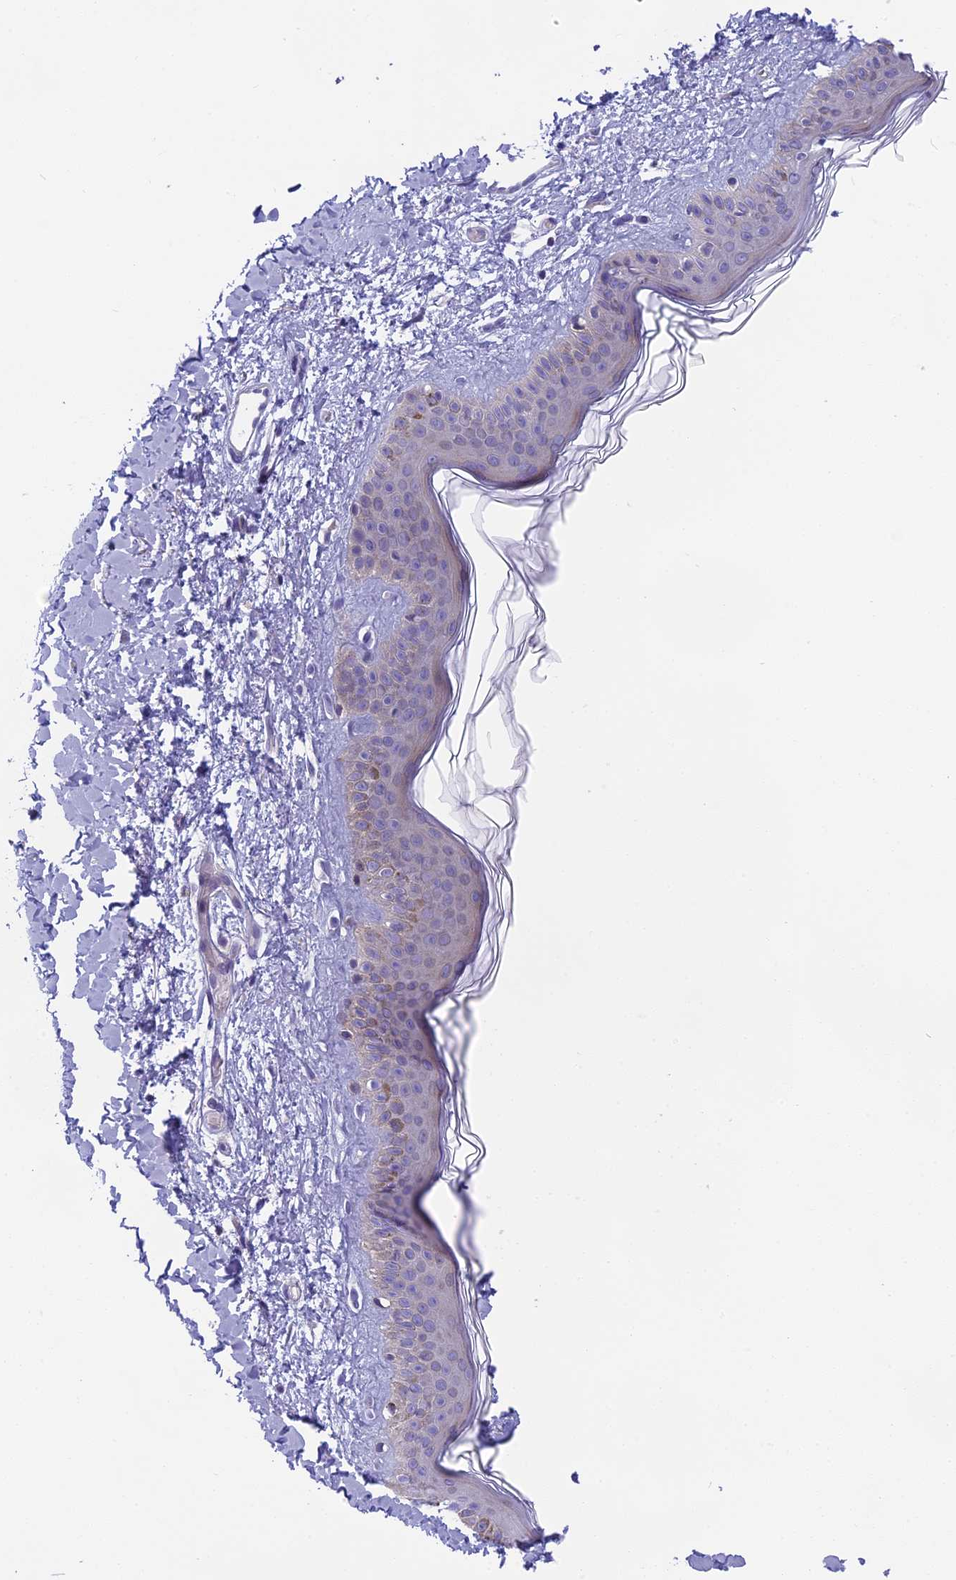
{"staining": {"intensity": "negative", "quantity": "none", "location": "none"}, "tissue": "skin", "cell_type": "Fibroblasts", "image_type": "normal", "snomed": [{"axis": "morphology", "description": "Normal tissue, NOS"}, {"axis": "topography", "description": "Skin"}], "caption": "Fibroblasts show no significant protein expression in benign skin. Brightfield microscopy of immunohistochemistry stained with DAB (3,3'-diaminobenzidine) (brown) and hematoxylin (blue), captured at high magnification.", "gene": "ARHGEF37", "patient": {"sex": "female", "age": 58}}